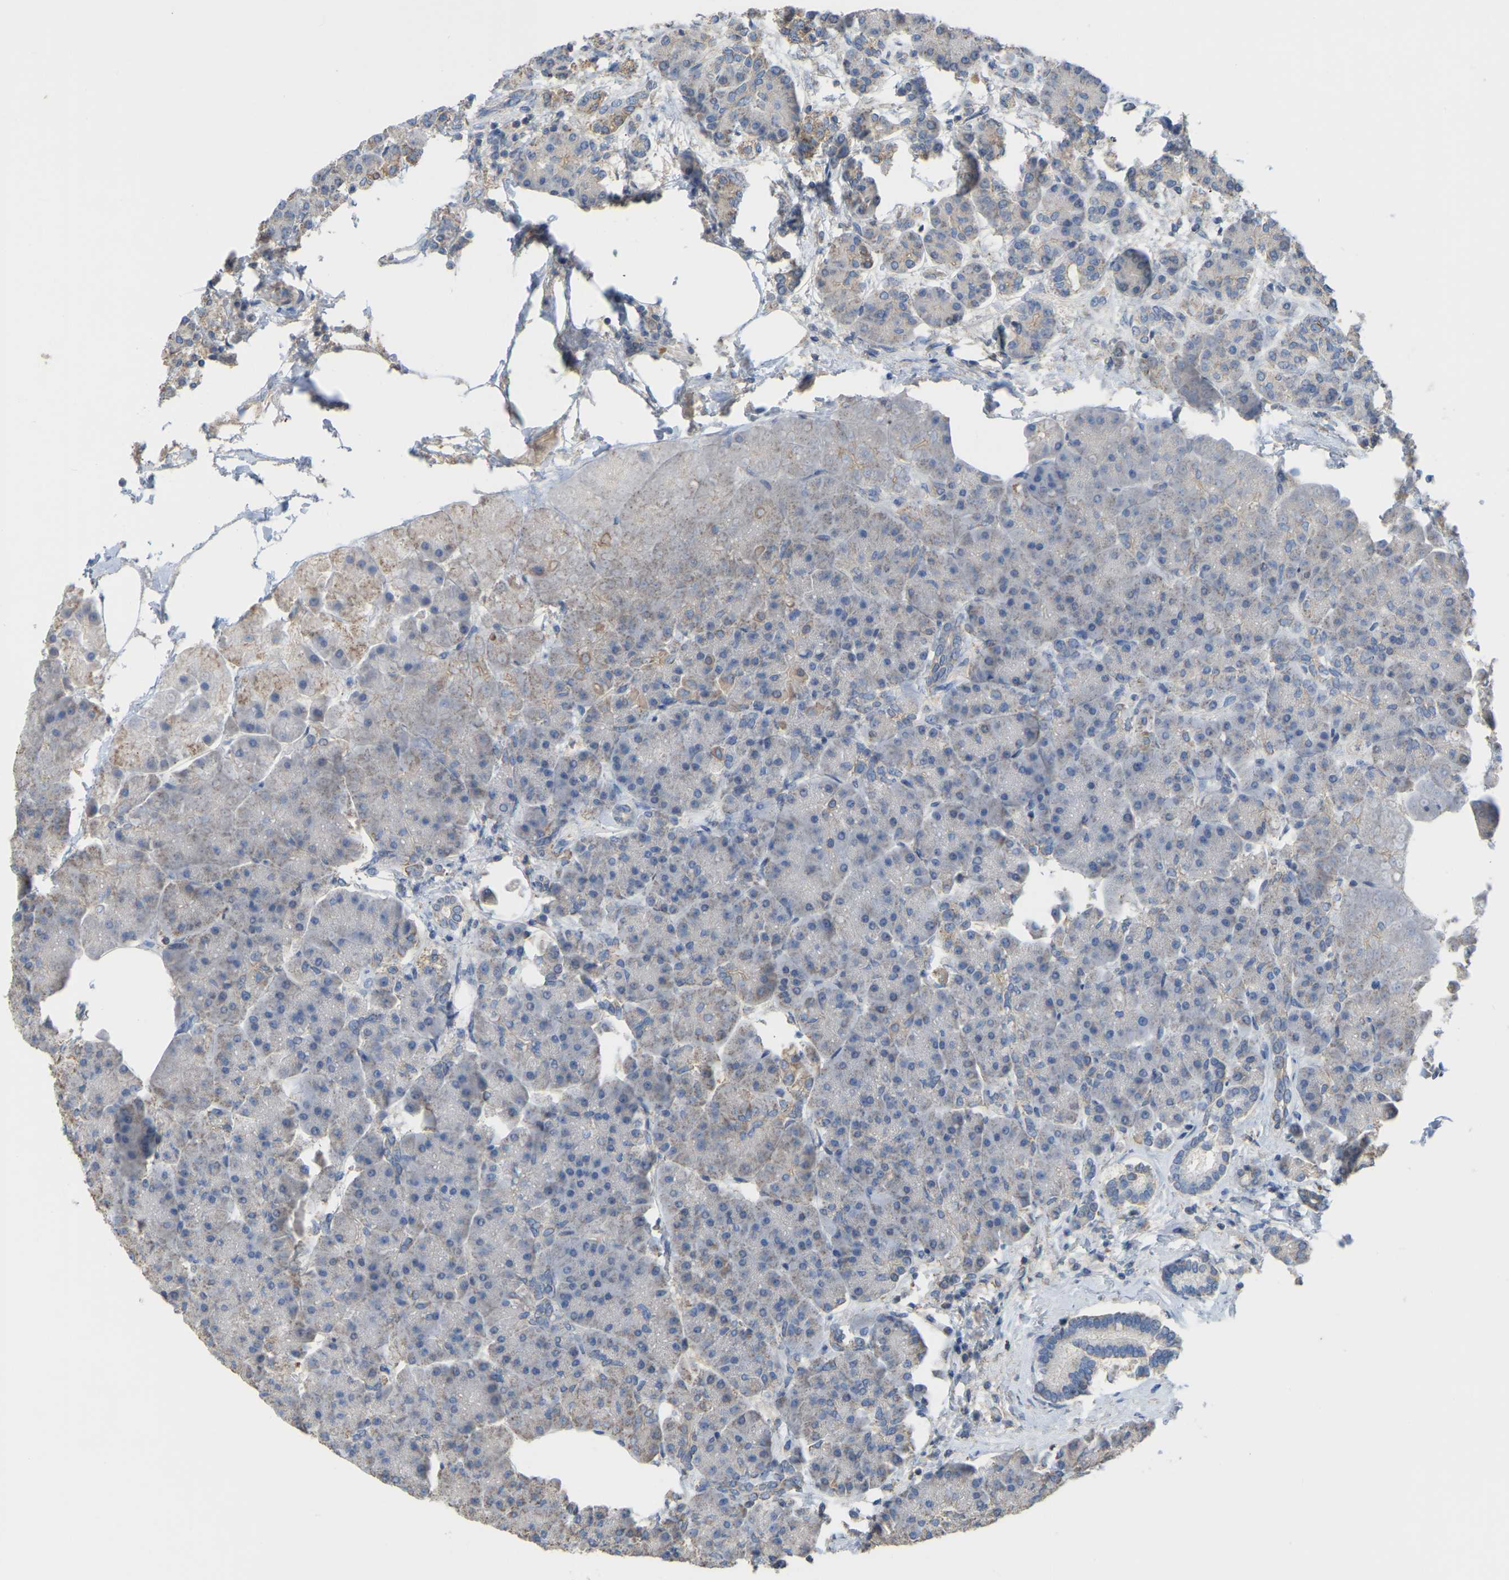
{"staining": {"intensity": "negative", "quantity": "none", "location": "none"}, "tissue": "pancreas", "cell_type": "Exocrine glandular cells", "image_type": "normal", "snomed": [{"axis": "morphology", "description": "Normal tissue, NOS"}, {"axis": "topography", "description": "Pancreas"}], "caption": "This micrograph is of unremarkable pancreas stained with immunohistochemistry (IHC) to label a protein in brown with the nuclei are counter-stained blue. There is no staining in exocrine glandular cells. Nuclei are stained in blue.", "gene": "SERPINB5", "patient": {"sex": "female", "age": 70}}